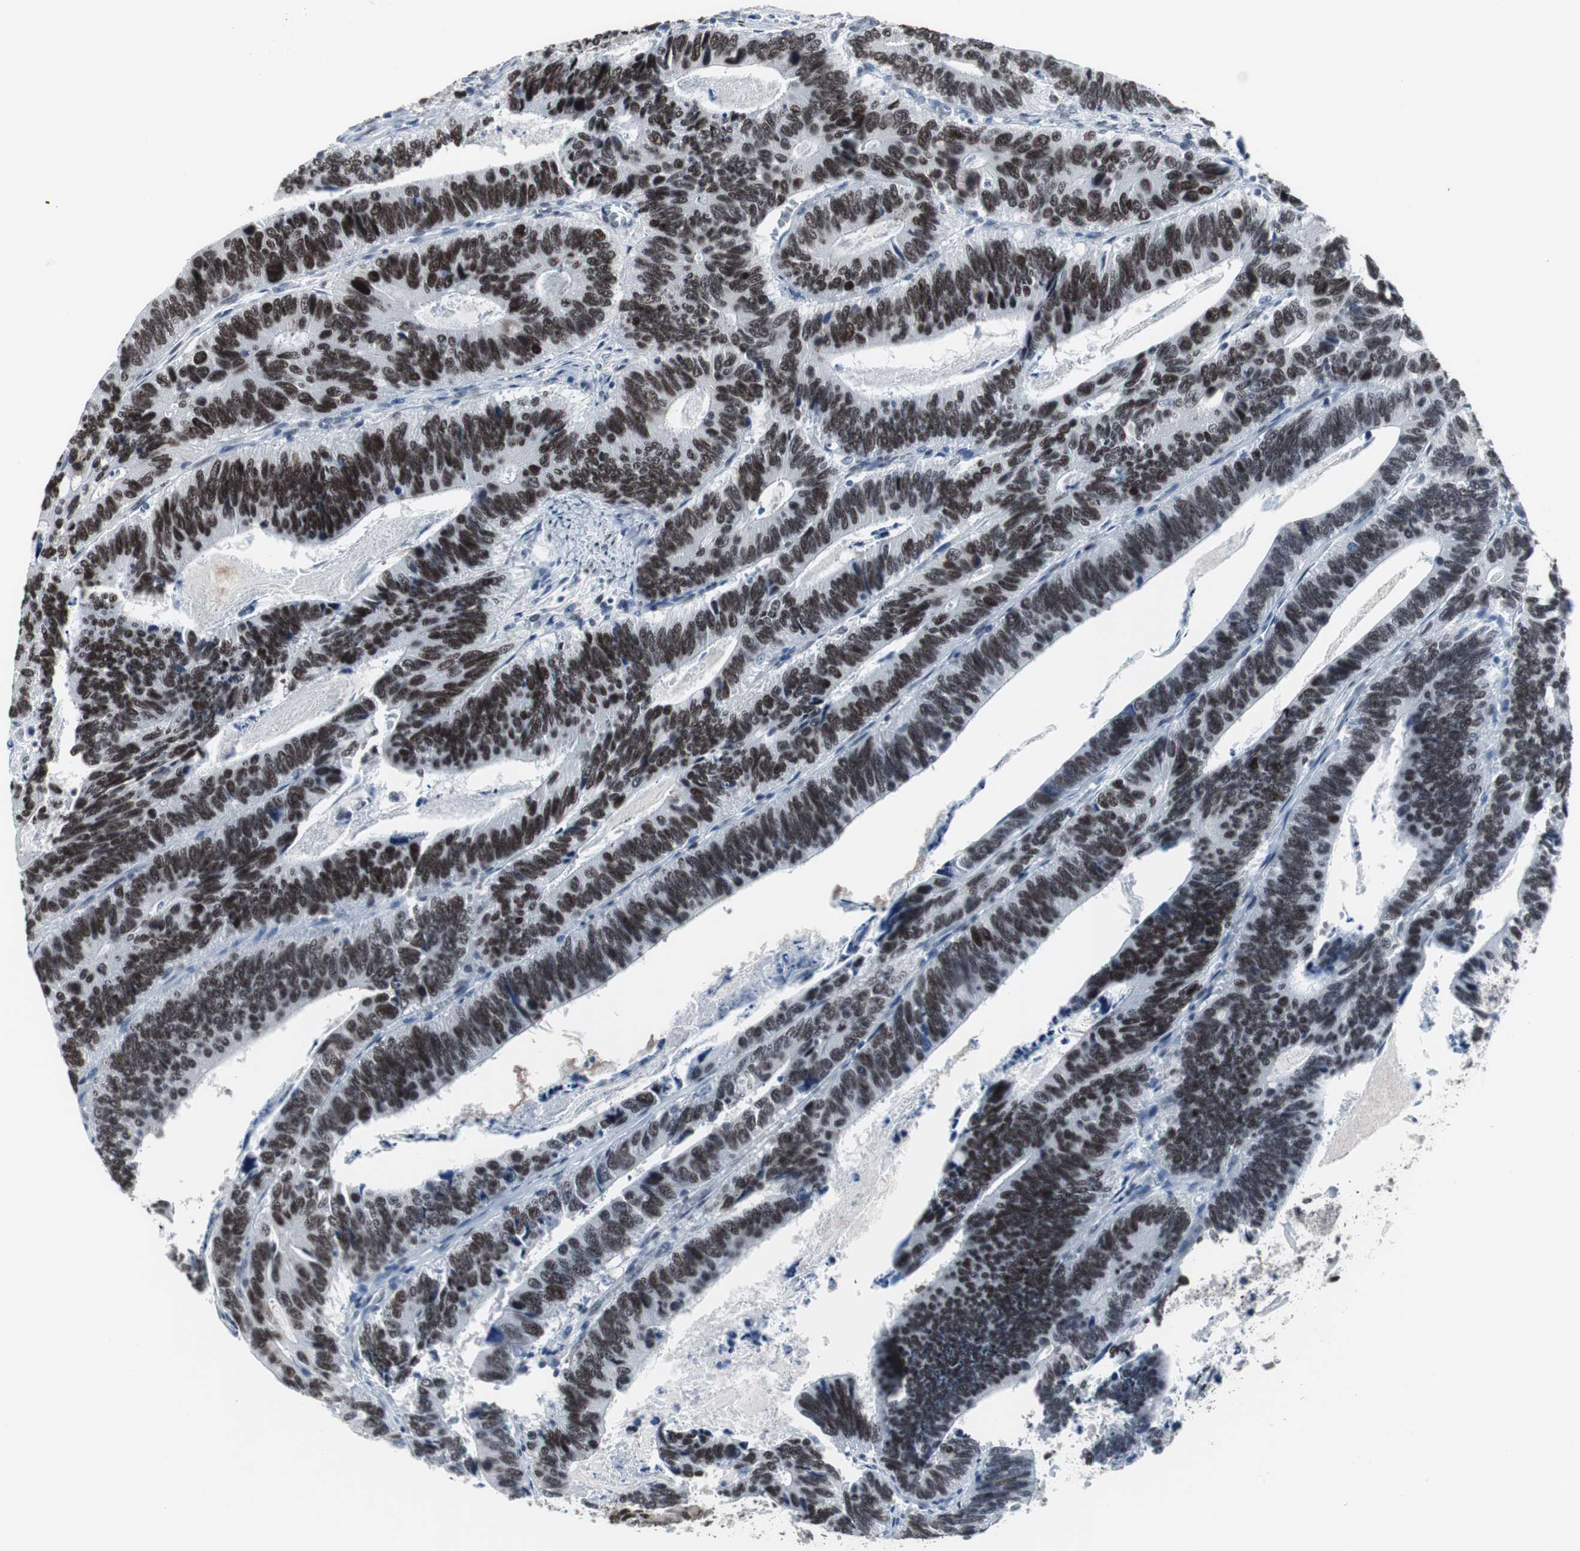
{"staining": {"intensity": "strong", "quantity": ">75%", "location": "nuclear"}, "tissue": "colorectal cancer", "cell_type": "Tumor cells", "image_type": "cancer", "snomed": [{"axis": "morphology", "description": "Adenocarcinoma, NOS"}, {"axis": "topography", "description": "Colon"}], "caption": "Immunohistochemical staining of human colorectal cancer shows high levels of strong nuclear protein staining in approximately >75% of tumor cells.", "gene": "FOXP4", "patient": {"sex": "male", "age": 72}}